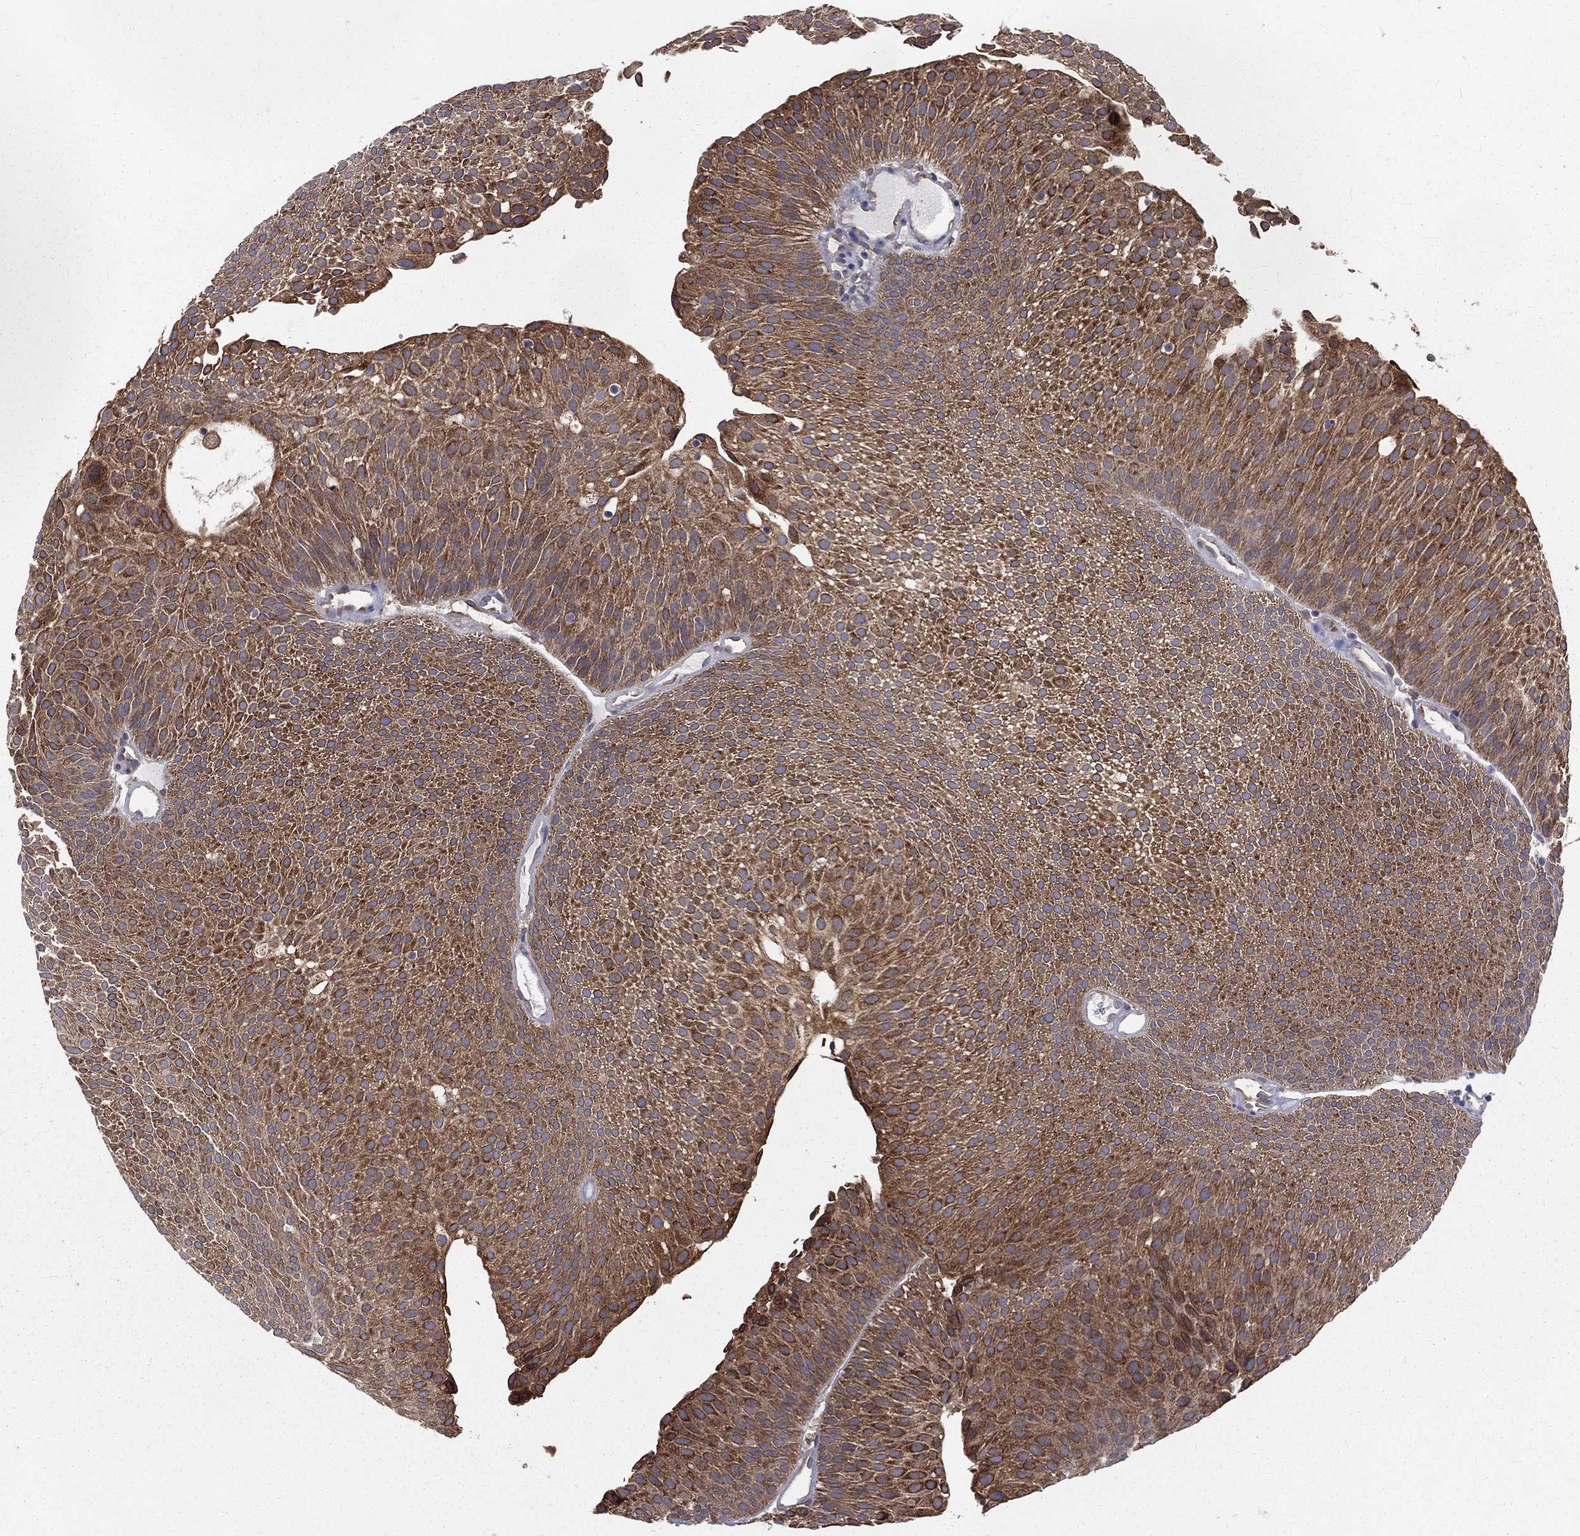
{"staining": {"intensity": "strong", "quantity": ">75%", "location": "cytoplasmic/membranous"}, "tissue": "urothelial cancer", "cell_type": "Tumor cells", "image_type": "cancer", "snomed": [{"axis": "morphology", "description": "Urothelial carcinoma, Low grade"}, {"axis": "topography", "description": "Urinary bladder"}], "caption": "Immunohistochemical staining of low-grade urothelial carcinoma shows high levels of strong cytoplasmic/membranous protein staining in about >75% of tumor cells. (DAB (3,3'-diaminobenzidine) IHC, brown staining for protein, blue staining for nuclei).", "gene": "PGRMC1", "patient": {"sex": "male", "age": 65}}